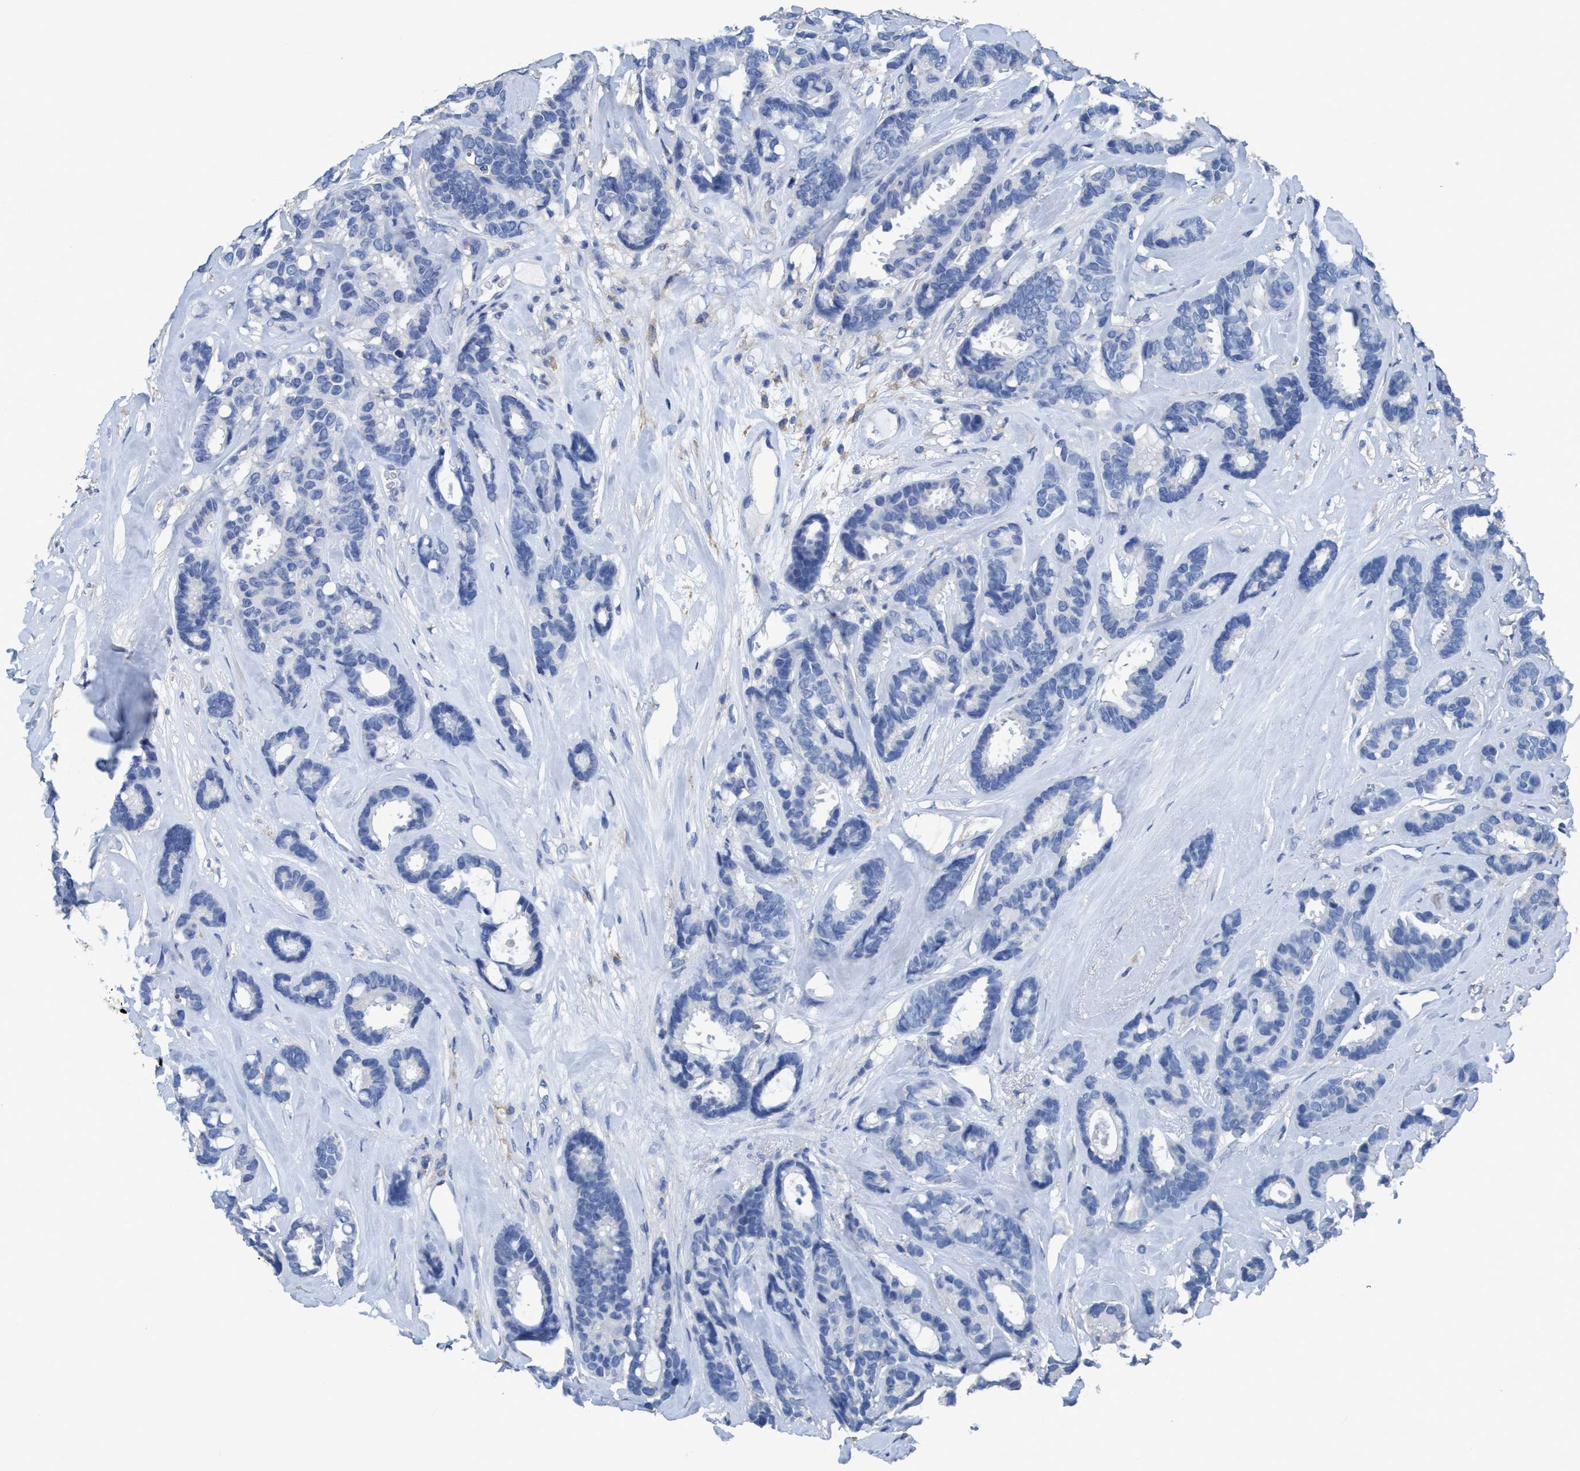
{"staining": {"intensity": "negative", "quantity": "none", "location": "none"}, "tissue": "breast cancer", "cell_type": "Tumor cells", "image_type": "cancer", "snomed": [{"axis": "morphology", "description": "Duct carcinoma"}, {"axis": "topography", "description": "Breast"}], "caption": "An immunohistochemistry (IHC) histopathology image of breast invasive ductal carcinoma is shown. There is no staining in tumor cells of breast invasive ductal carcinoma. (DAB IHC, high magnification).", "gene": "DNAI1", "patient": {"sex": "female", "age": 87}}